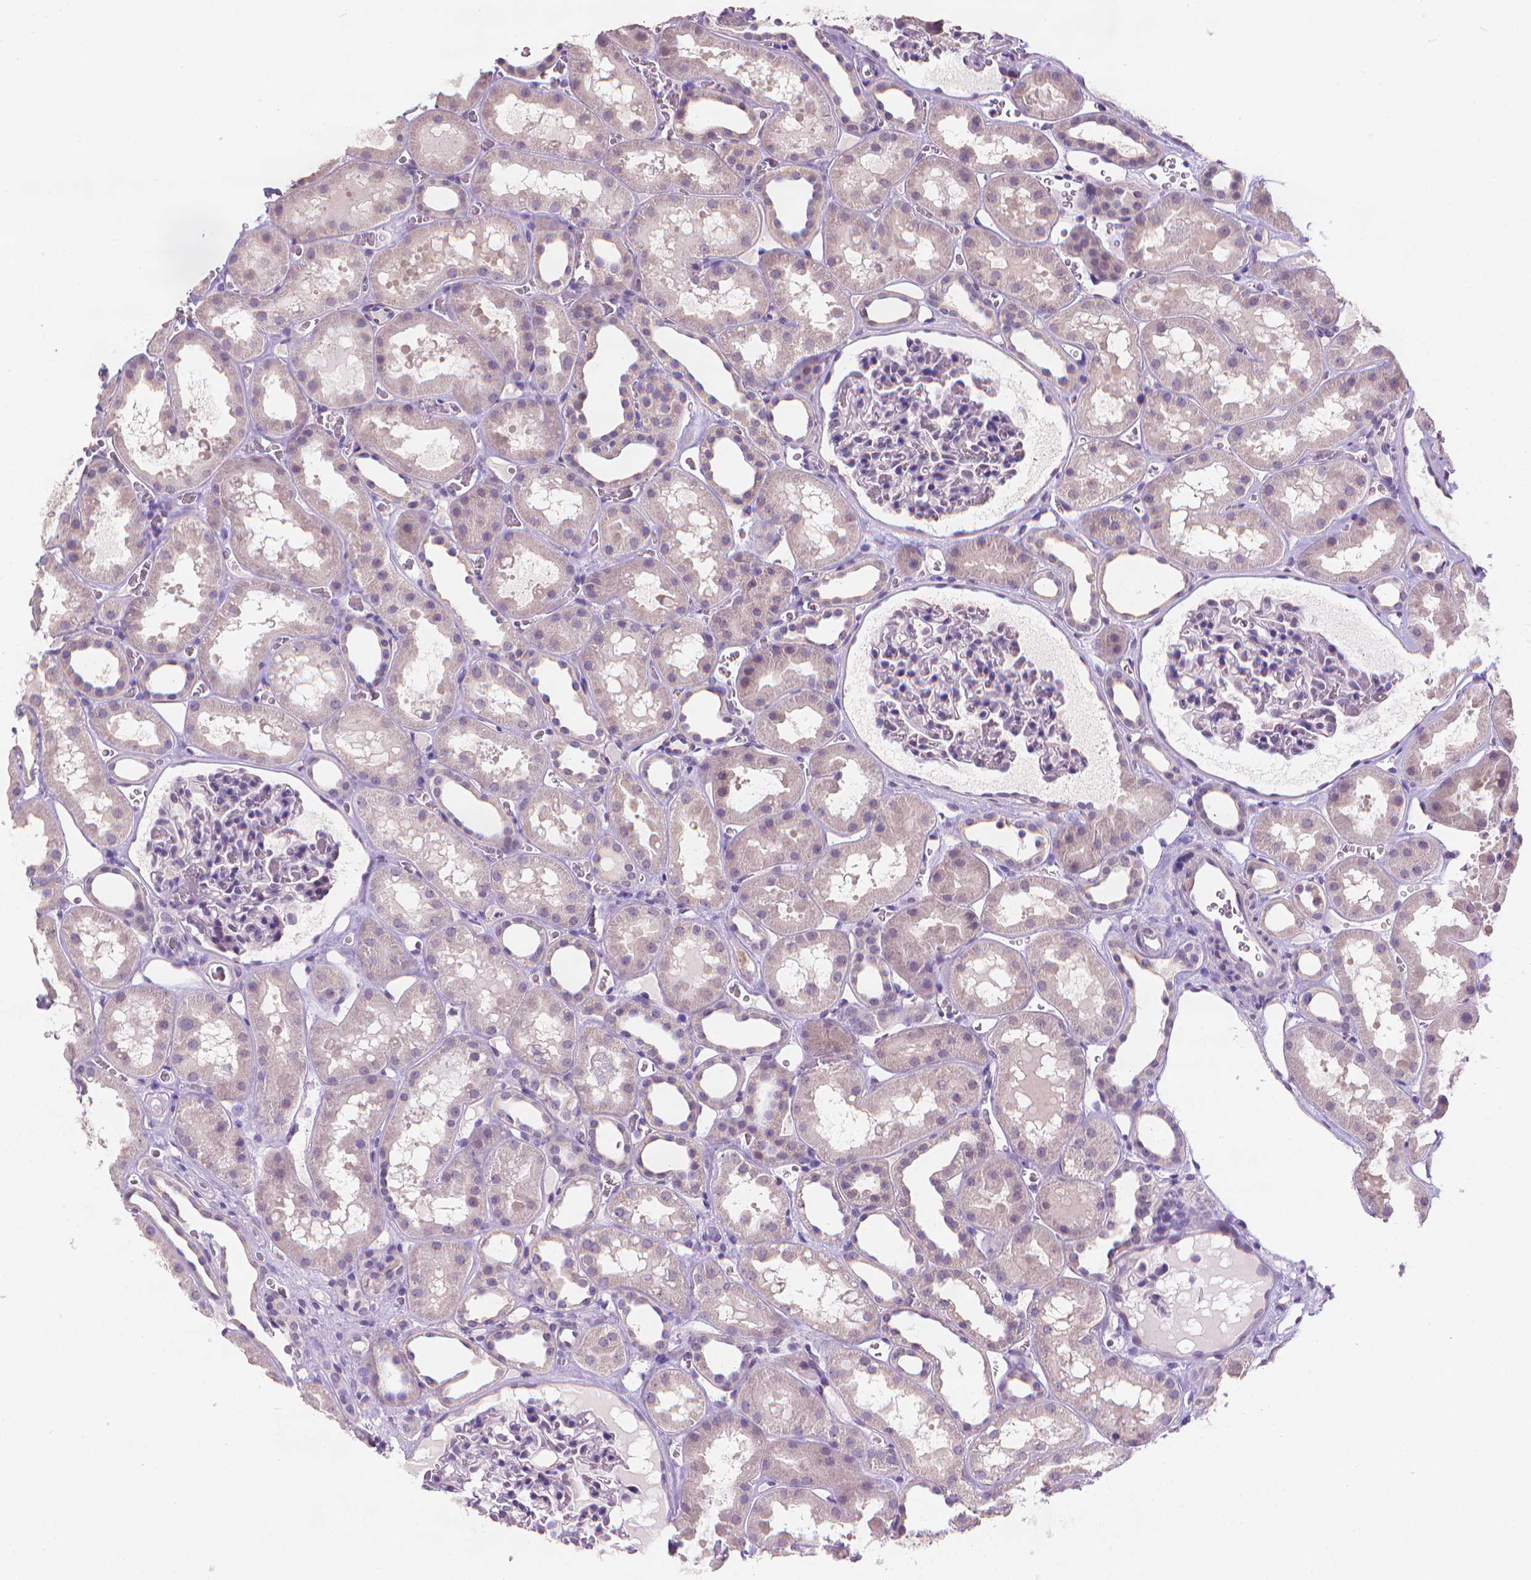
{"staining": {"intensity": "negative", "quantity": "none", "location": "none"}, "tissue": "kidney", "cell_type": "Cells in glomeruli", "image_type": "normal", "snomed": [{"axis": "morphology", "description": "Normal tissue, NOS"}, {"axis": "topography", "description": "Kidney"}], "caption": "High power microscopy image of an immunohistochemistry image of unremarkable kidney, revealing no significant positivity in cells in glomeruli.", "gene": "FASN", "patient": {"sex": "female", "age": 41}}